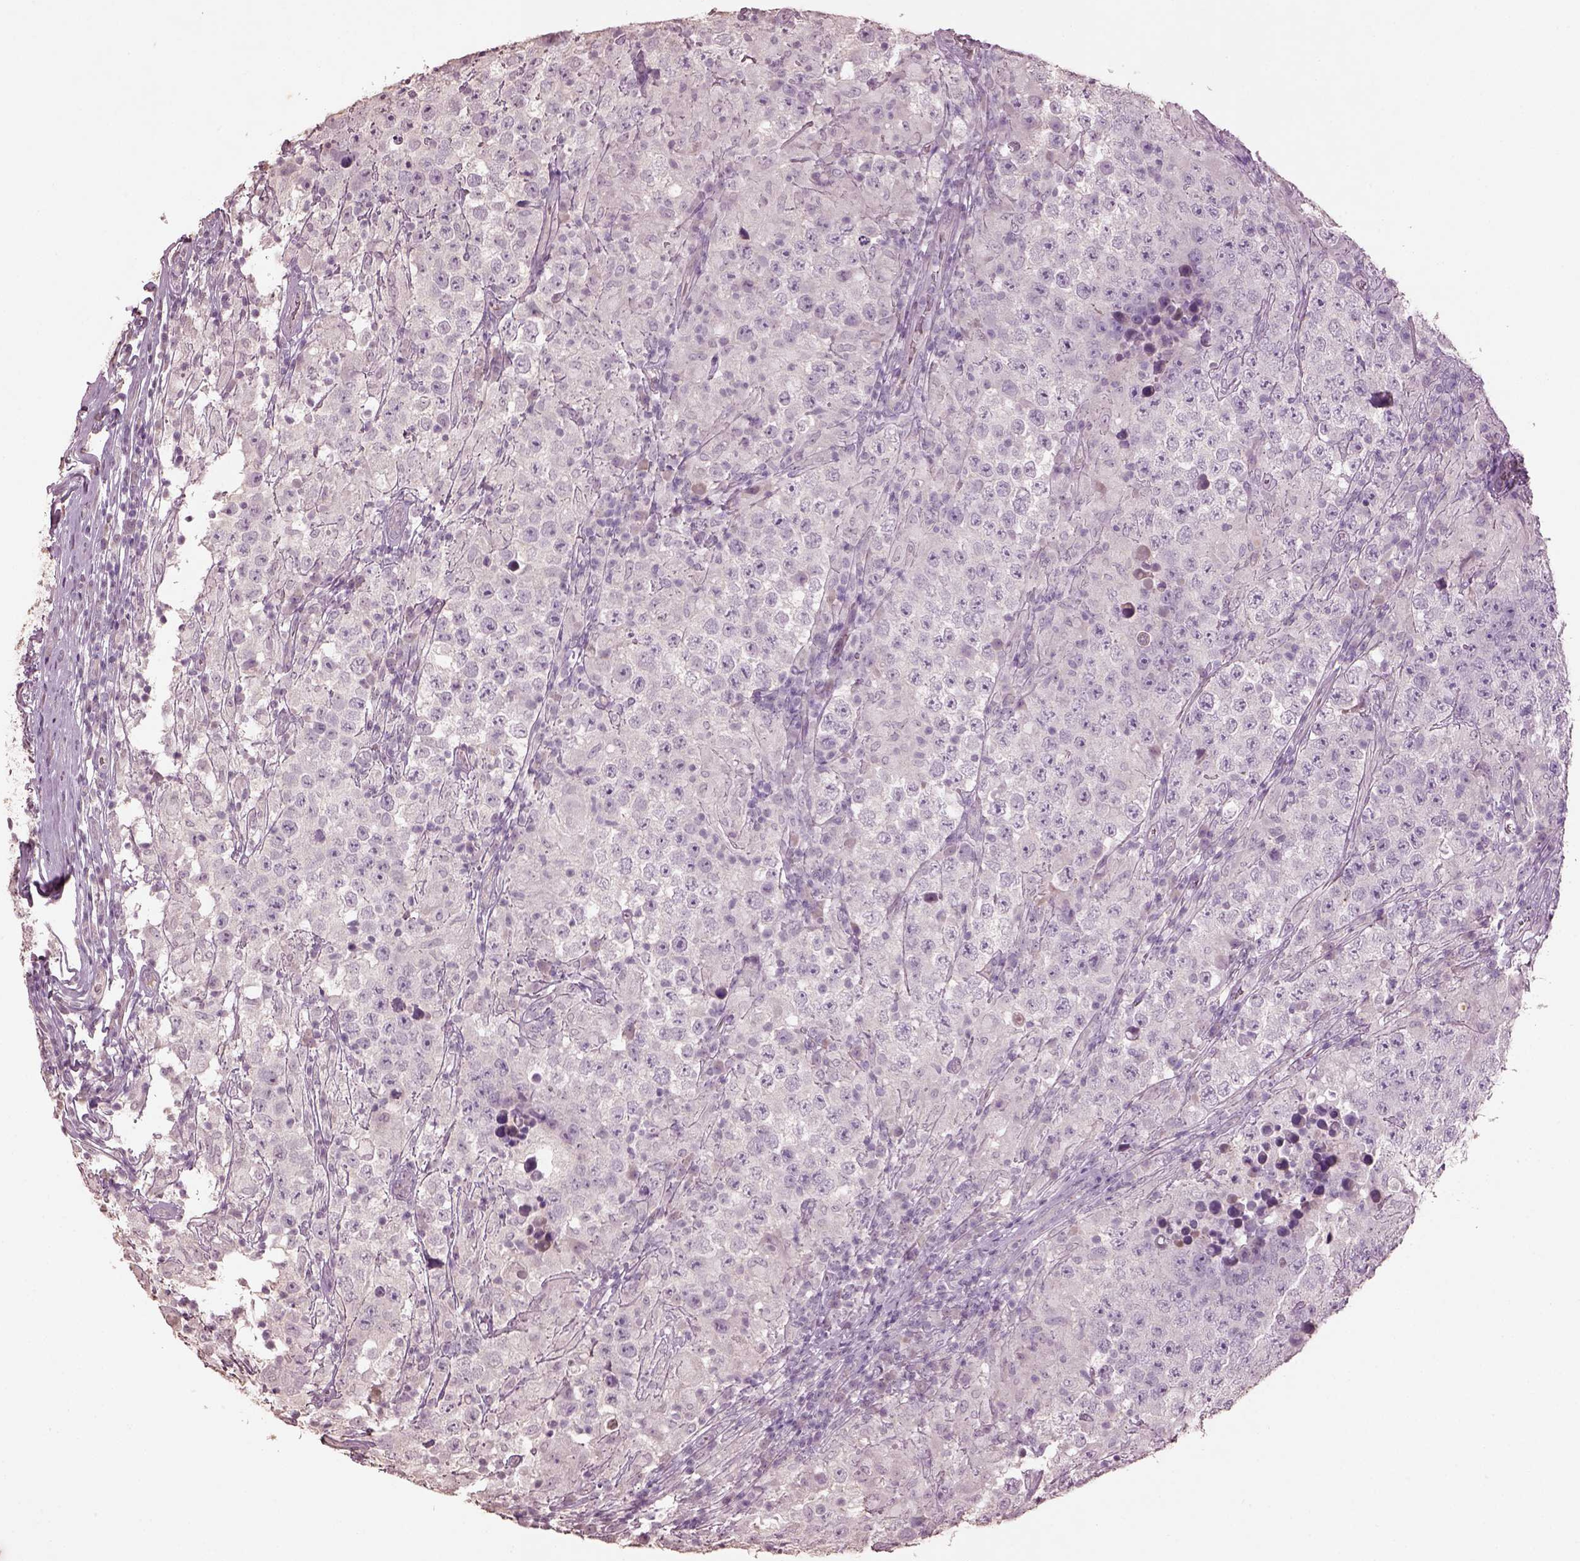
{"staining": {"intensity": "negative", "quantity": "none", "location": "none"}, "tissue": "testis cancer", "cell_type": "Tumor cells", "image_type": "cancer", "snomed": [{"axis": "morphology", "description": "Seminoma, NOS"}, {"axis": "morphology", "description": "Carcinoma, Embryonal, NOS"}, {"axis": "topography", "description": "Testis"}], "caption": "Tumor cells are negative for protein expression in human testis cancer (seminoma).", "gene": "KCNIP3", "patient": {"sex": "male", "age": 41}}